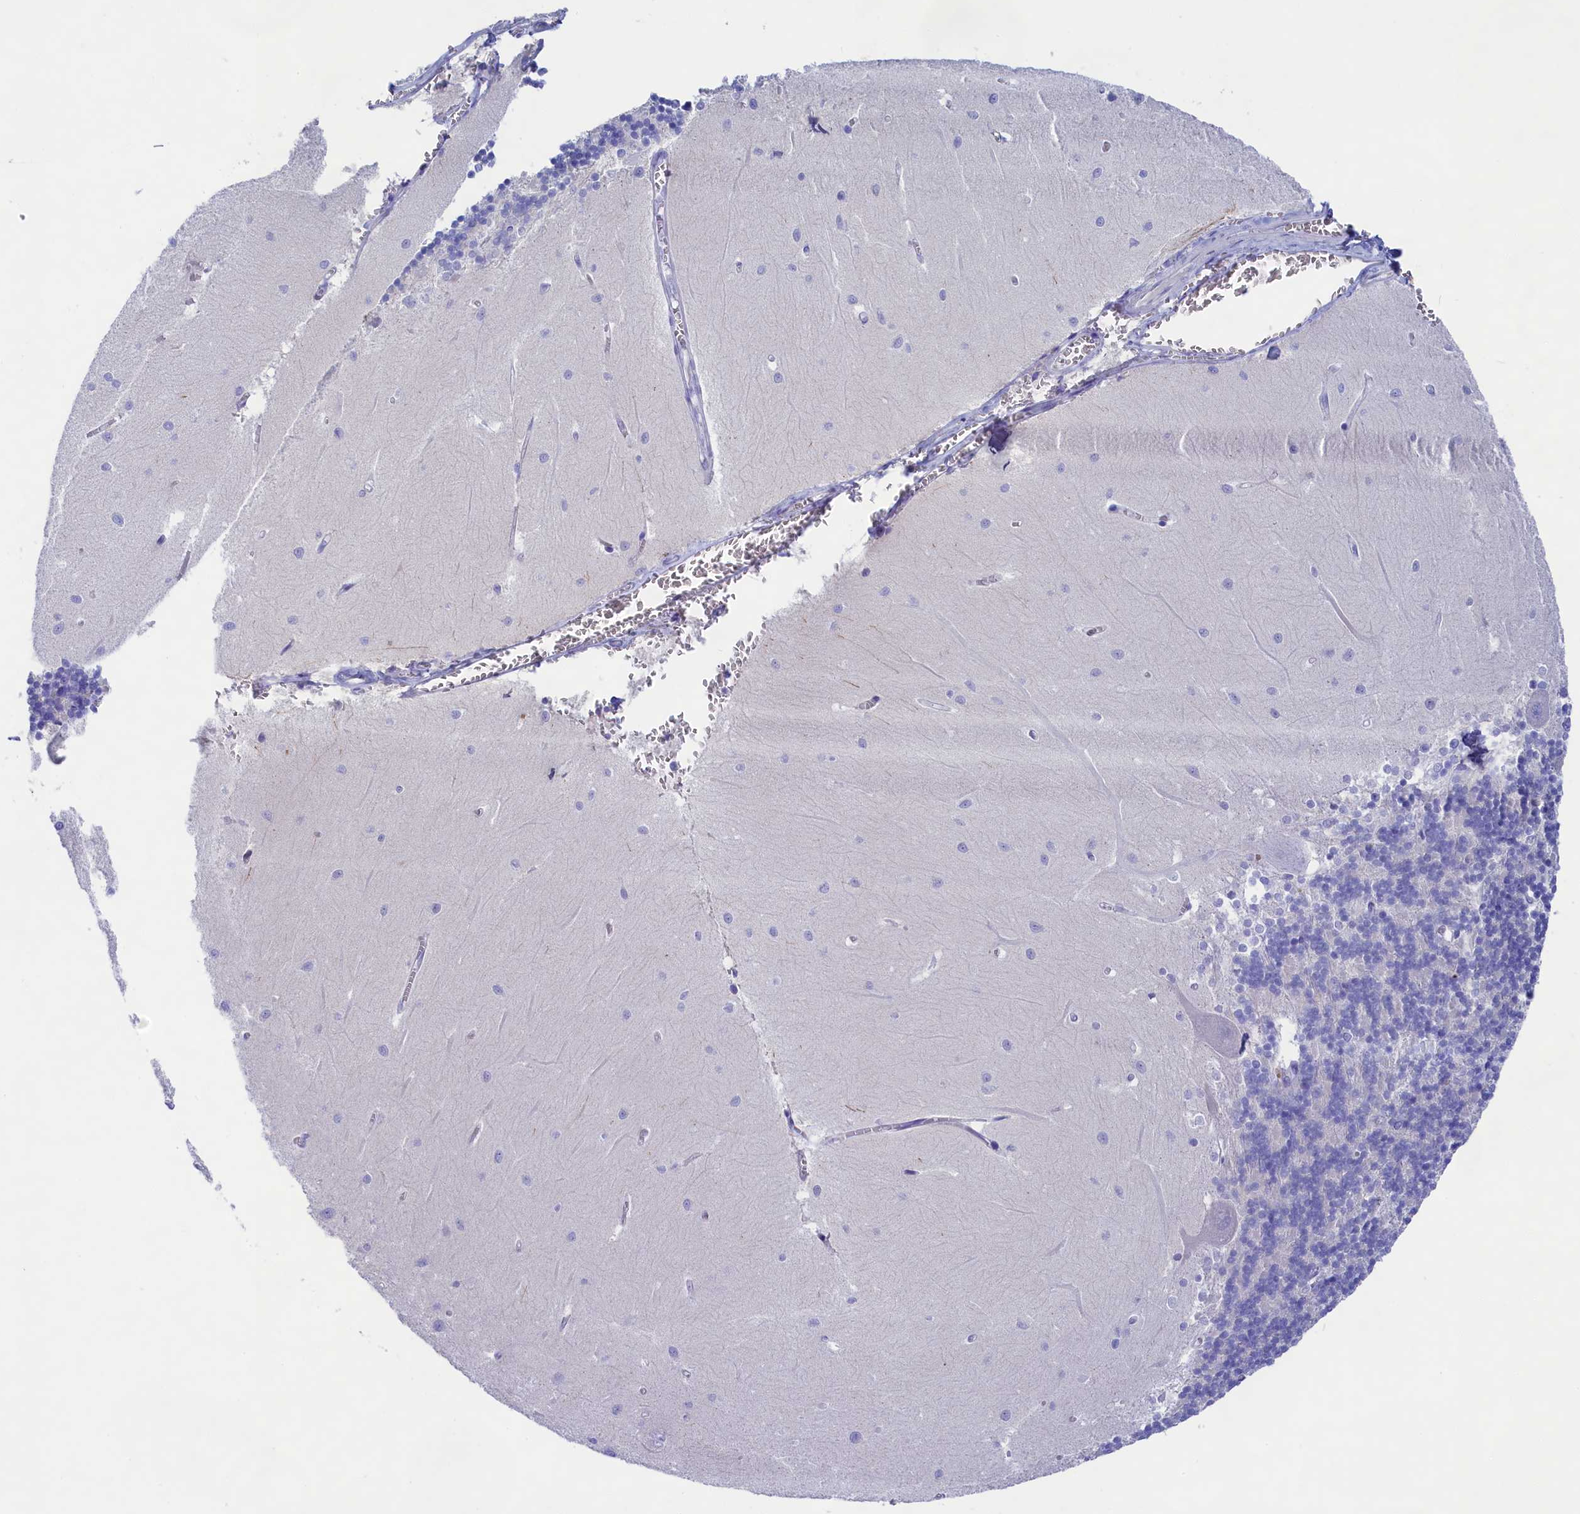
{"staining": {"intensity": "negative", "quantity": "none", "location": "none"}, "tissue": "cerebellum", "cell_type": "Cells in granular layer", "image_type": "normal", "snomed": [{"axis": "morphology", "description": "Normal tissue, NOS"}, {"axis": "topography", "description": "Cerebellum"}], "caption": "Immunohistochemistry (IHC) histopathology image of unremarkable human cerebellum stained for a protein (brown), which exhibits no staining in cells in granular layer. (DAB immunohistochemistry (IHC), high magnification).", "gene": "SULT2A1", "patient": {"sex": "male", "age": 37}}